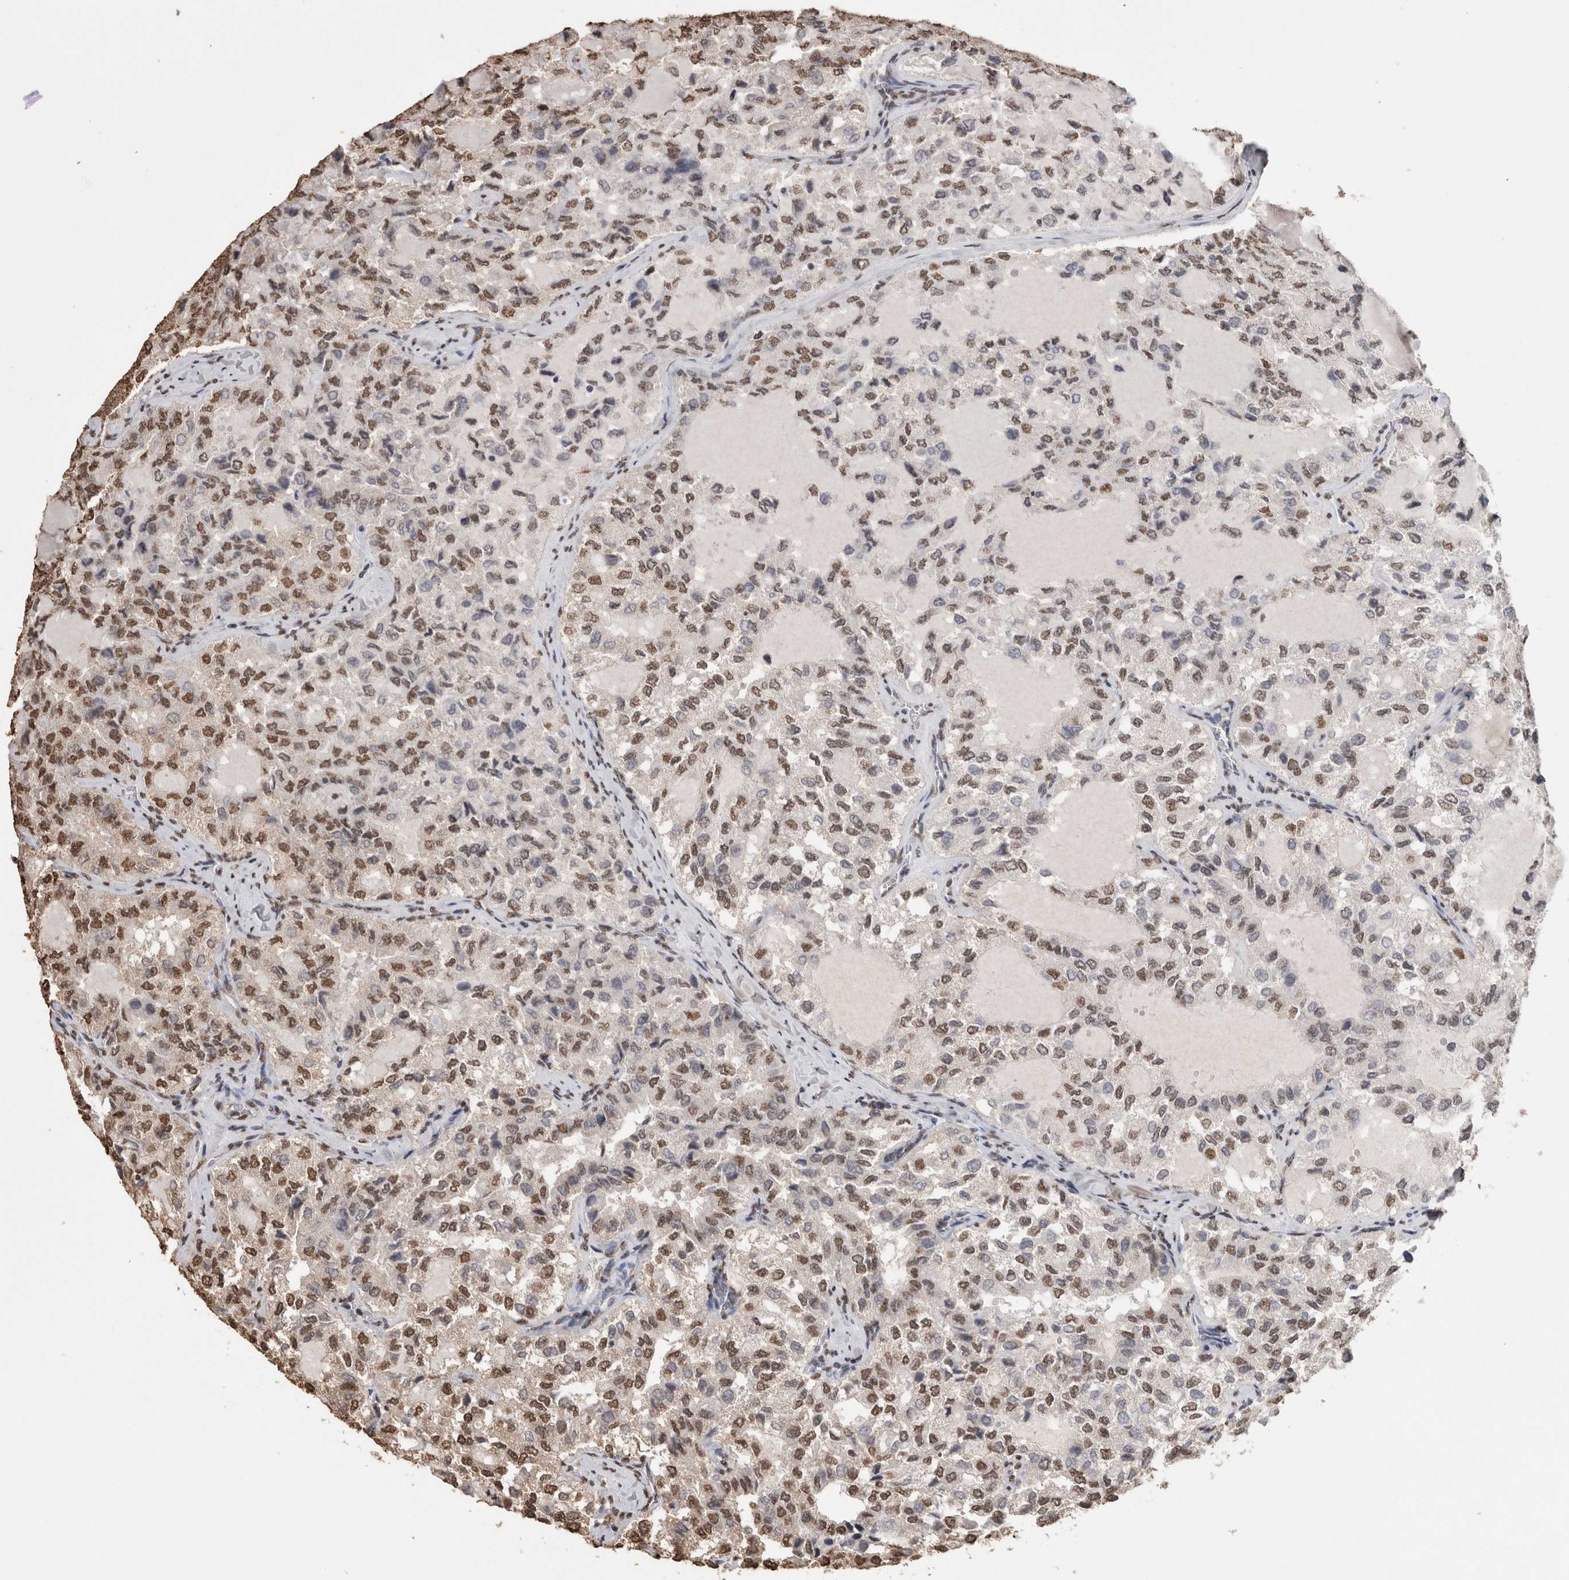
{"staining": {"intensity": "moderate", "quantity": ">75%", "location": "nuclear"}, "tissue": "thyroid cancer", "cell_type": "Tumor cells", "image_type": "cancer", "snomed": [{"axis": "morphology", "description": "Follicular adenoma carcinoma, NOS"}, {"axis": "topography", "description": "Thyroid gland"}], "caption": "Protein analysis of follicular adenoma carcinoma (thyroid) tissue reveals moderate nuclear expression in about >75% of tumor cells.", "gene": "NTHL1", "patient": {"sex": "male", "age": 75}}